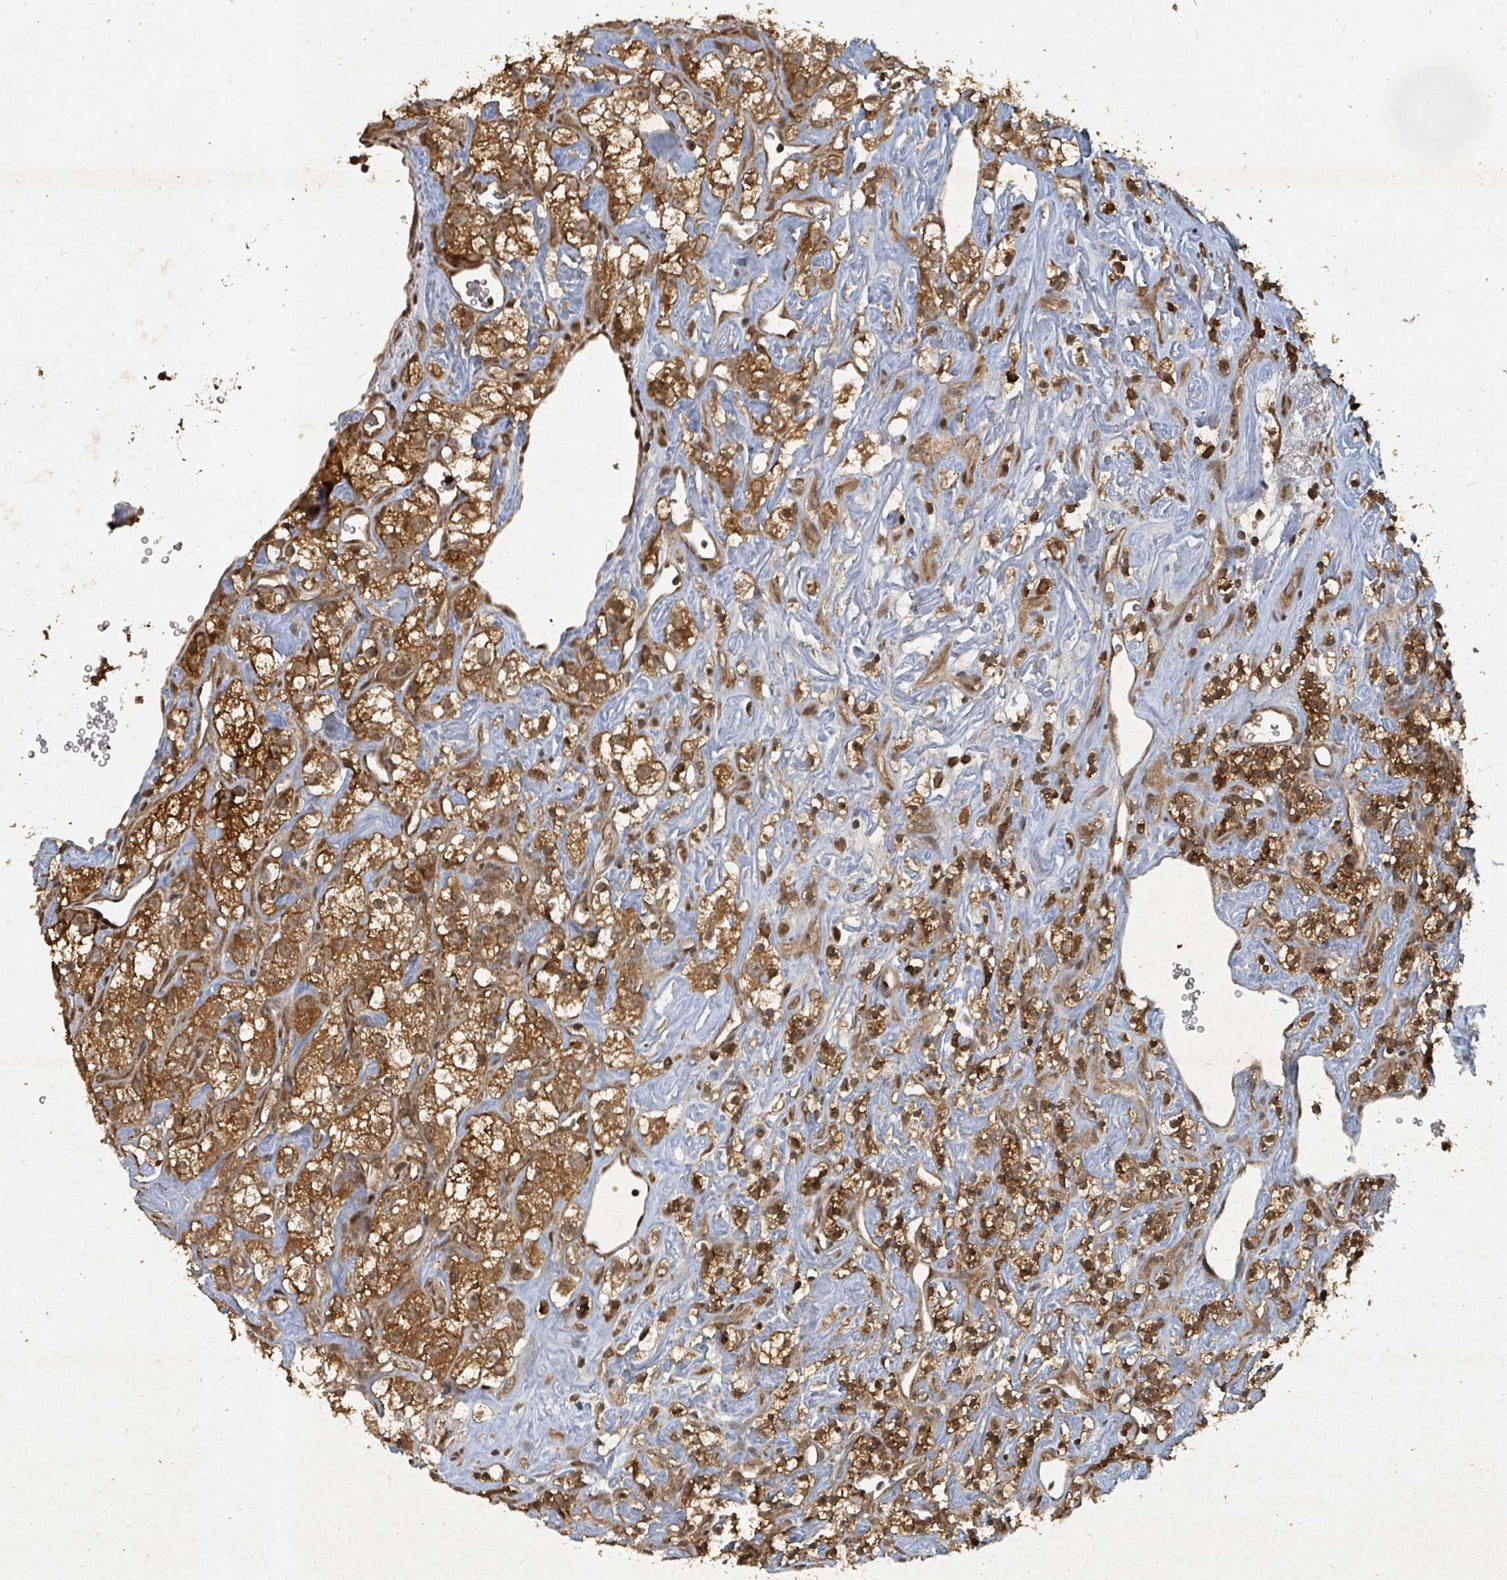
{"staining": {"intensity": "strong", "quantity": ">75%", "location": "cytoplasmic/membranous,nuclear"}, "tissue": "renal cancer", "cell_type": "Tumor cells", "image_type": "cancer", "snomed": [{"axis": "morphology", "description": "Adenocarcinoma, NOS"}, {"axis": "topography", "description": "Kidney"}], "caption": "Immunohistochemistry (IHC) image of renal cancer stained for a protein (brown), which reveals high levels of strong cytoplasmic/membranous and nuclear staining in approximately >75% of tumor cells.", "gene": "KDM4E", "patient": {"sex": "male", "age": 77}}